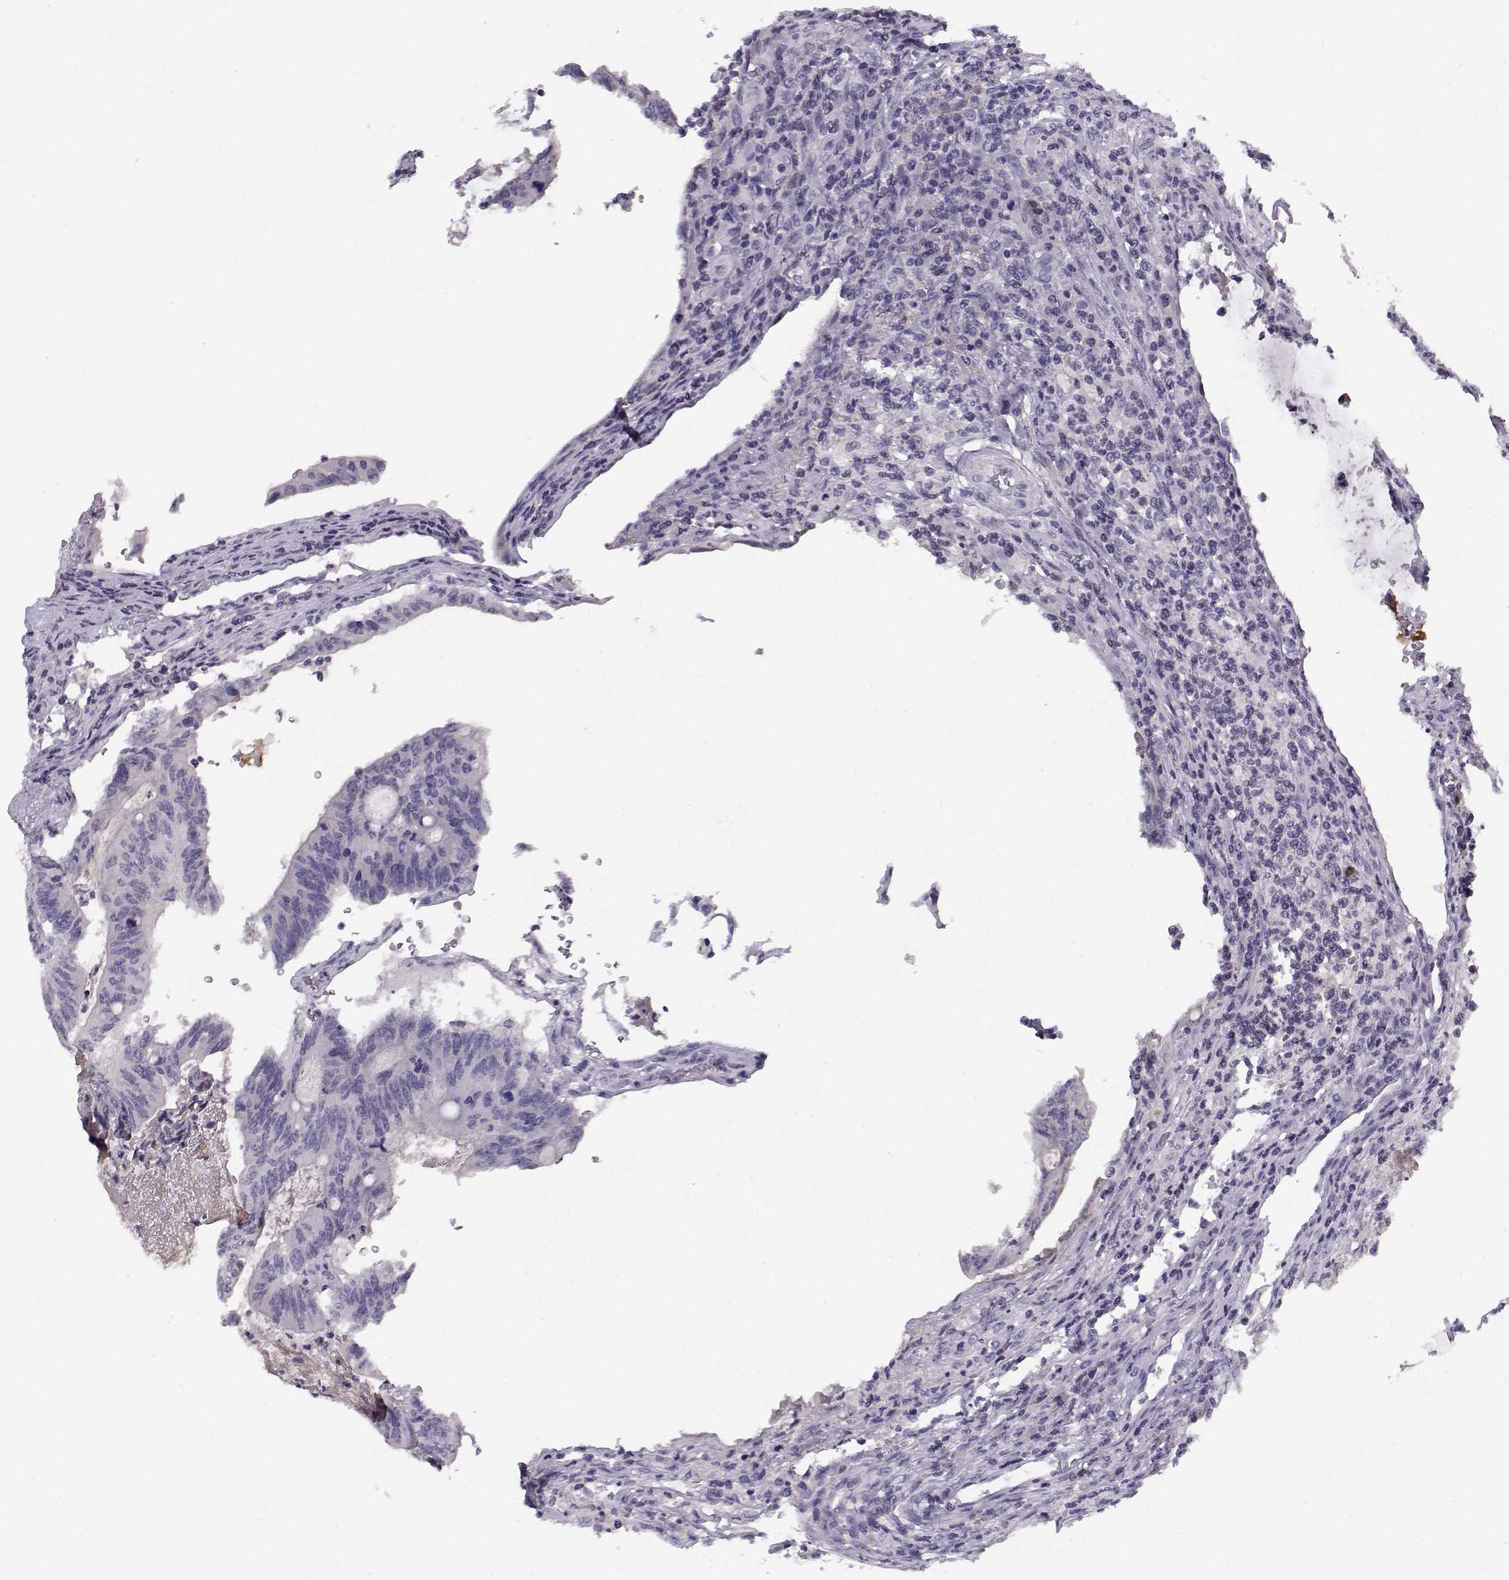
{"staining": {"intensity": "negative", "quantity": "none", "location": "none"}, "tissue": "colorectal cancer", "cell_type": "Tumor cells", "image_type": "cancer", "snomed": [{"axis": "morphology", "description": "Adenocarcinoma, NOS"}, {"axis": "topography", "description": "Colon"}], "caption": "This is an immunohistochemistry photomicrograph of human colorectal cancer. There is no positivity in tumor cells.", "gene": "DDX25", "patient": {"sex": "female", "age": 70}}